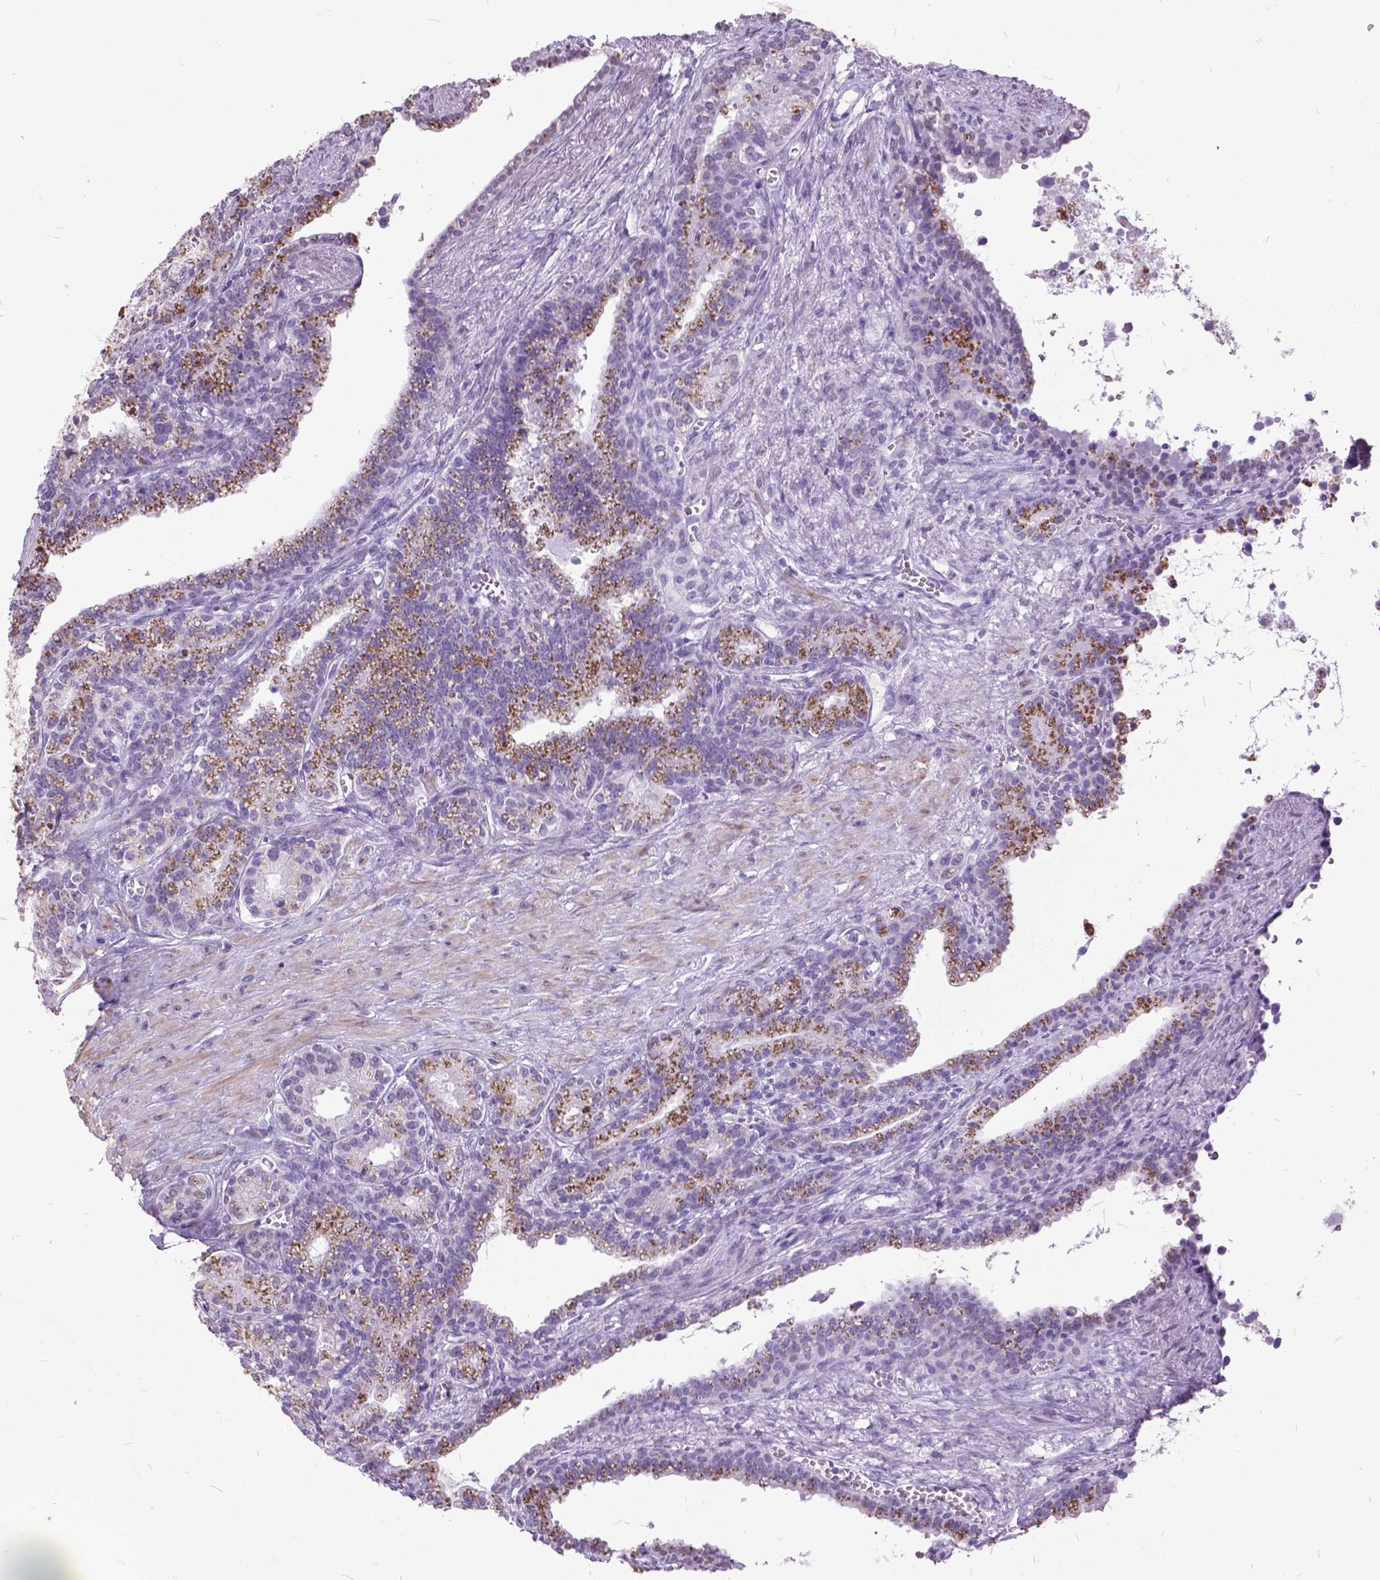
{"staining": {"intensity": "negative", "quantity": "none", "location": "none"}, "tissue": "seminal vesicle", "cell_type": "Glandular cells", "image_type": "normal", "snomed": [{"axis": "morphology", "description": "Normal tissue, NOS"}, {"axis": "morphology", "description": "Urothelial carcinoma, NOS"}, {"axis": "topography", "description": "Urinary bladder"}, {"axis": "topography", "description": "Seminal veicle"}], "caption": "High magnification brightfield microscopy of benign seminal vesicle stained with DAB (brown) and counterstained with hematoxylin (blue): glandular cells show no significant staining. (DAB (3,3'-diaminobenzidine) immunohistochemistry, high magnification).", "gene": "MARCHF10", "patient": {"sex": "male", "age": 76}}